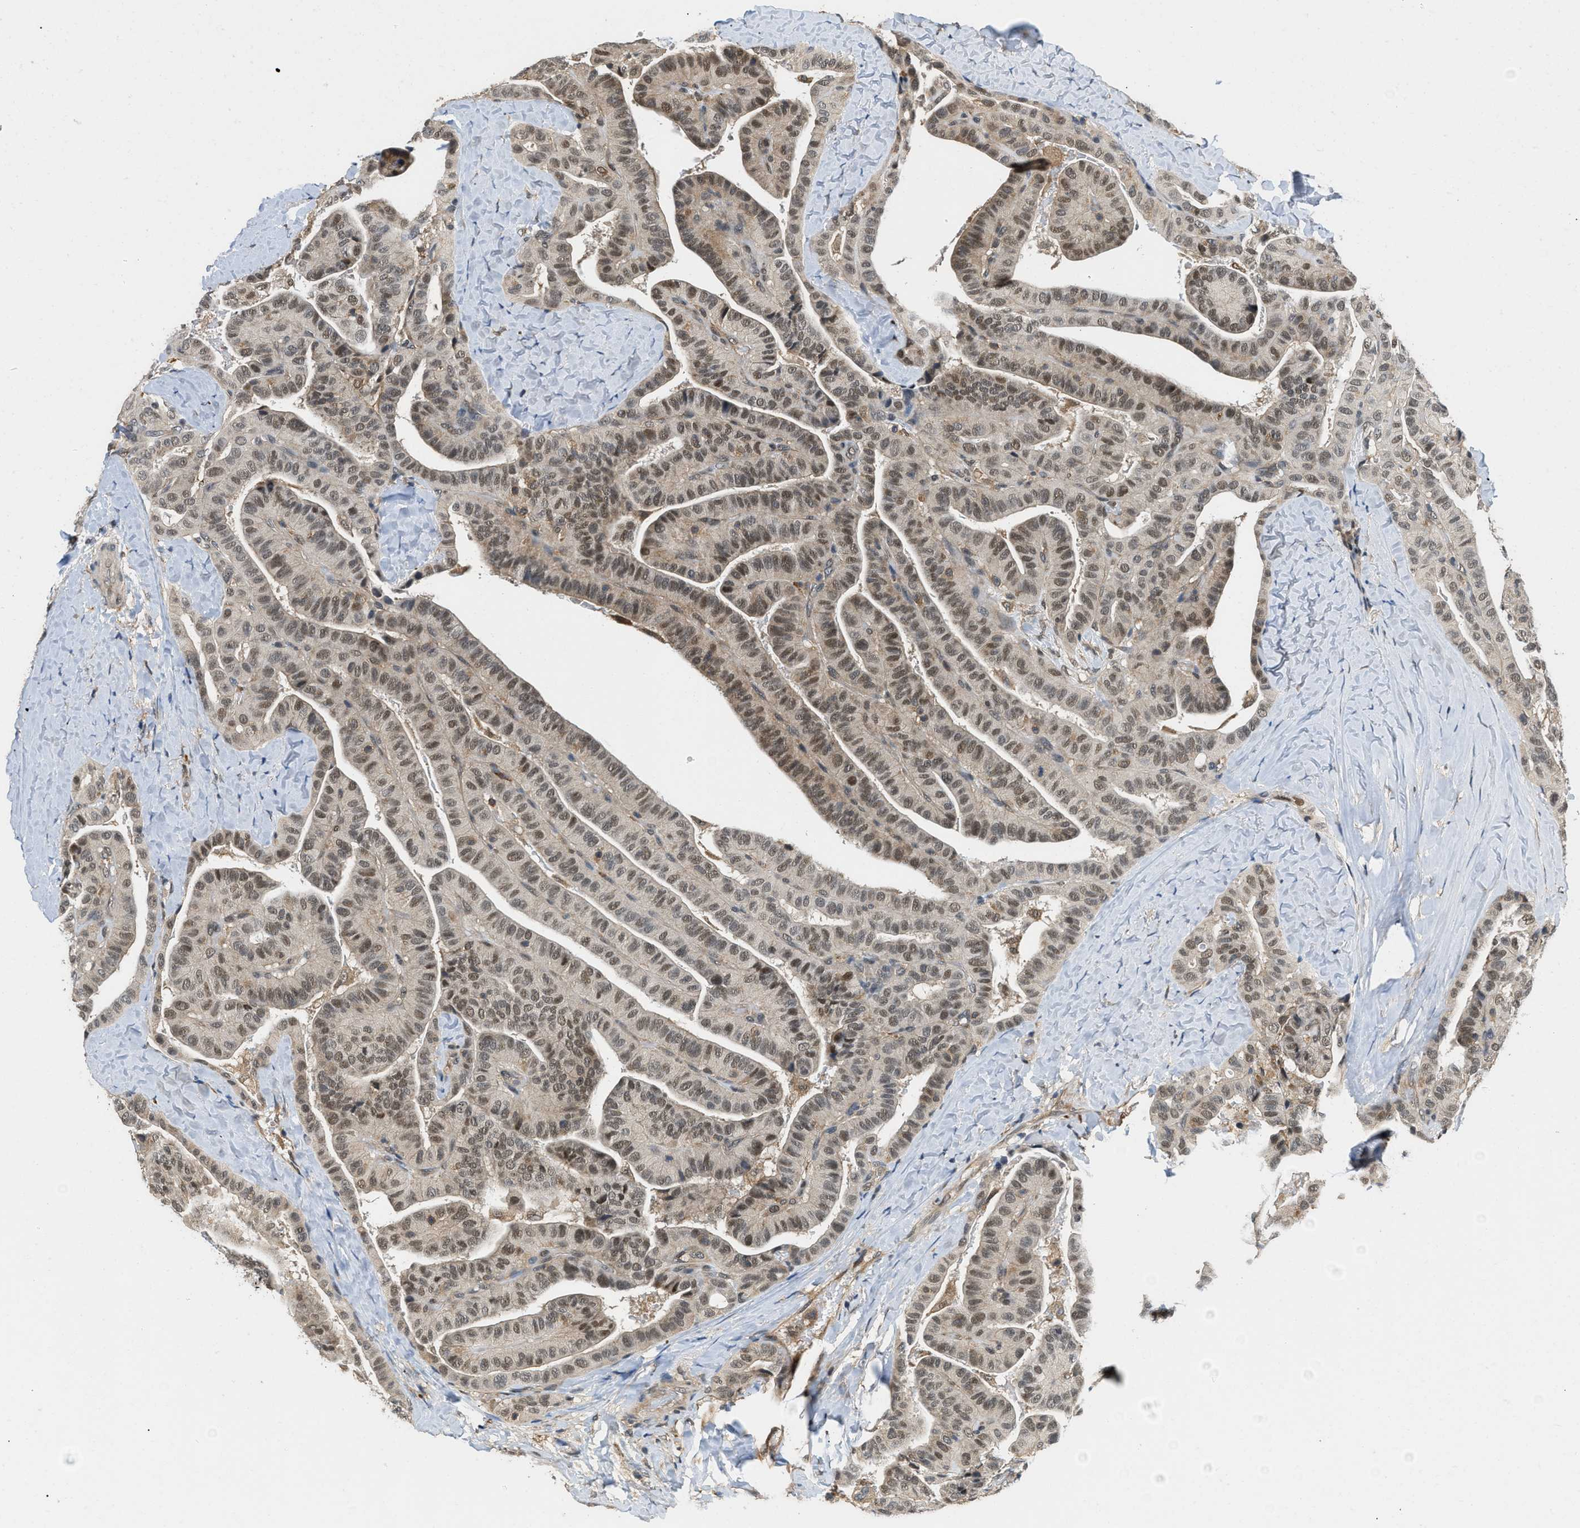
{"staining": {"intensity": "weak", "quantity": "25%-75%", "location": "cytoplasmic/membranous,nuclear"}, "tissue": "thyroid cancer", "cell_type": "Tumor cells", "image_type": "cancer", "snomed": [{"axis": "morphology", "description": "Papillary adenocarcinoma, NOS"}, {"axis": "topography", "description": "Thyroid gland"}], "caption": "Thyroid cancer stained with immunohistochemistry (IHC) demonstrates weak cytoplasmic/membranous and nuclear positivity in about 25%-75% of tumor cells. (IHC, brightfield microscopy, high magnification).", "gene": "ATF7IP", "patient": {"sex": "male", "age": 77}}